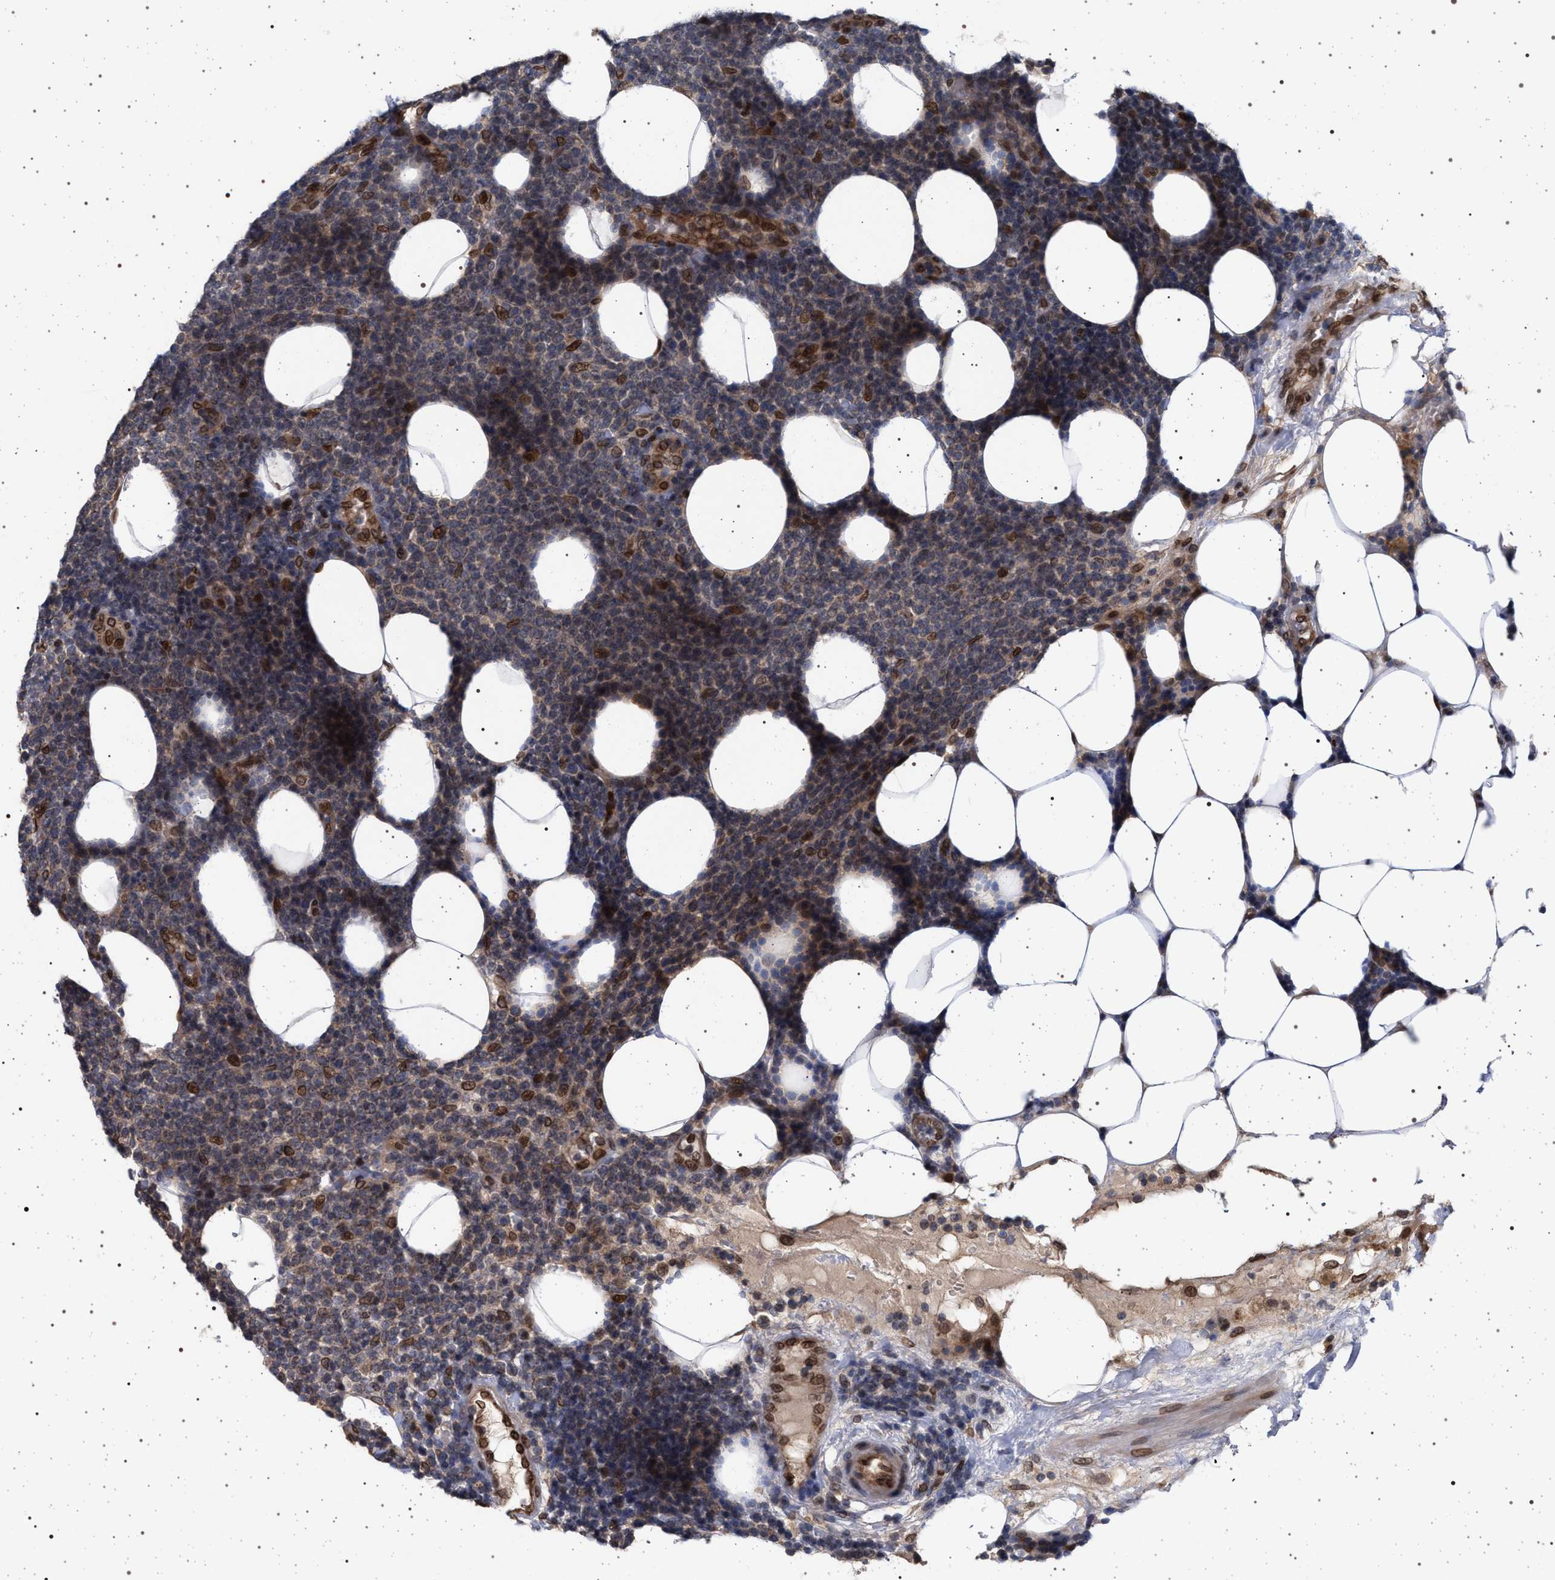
{"staining": {"intensity": "moderate", "quantity": "<25%", "location": "nuclear"}, "tissue": "lymphoma", "cell_type": "Tumor cells", "image_type": "cancer", "snomed": [{"axis": "morphology", "description": "Malignant lymphoma, non-Hodgkin's type, High grade"}, {"axis": "topography", "description": "Lymph node"}], "caption": "A brown stain labels moderate nuclear expression of a protein in malignant lymphoma, non-Hodgkin's type (high-grade) tumor cells. (IHC, brightfield microscopy, high magnification).", "gene": "ING2", "patient": {"sex": "male", "age": 61}}